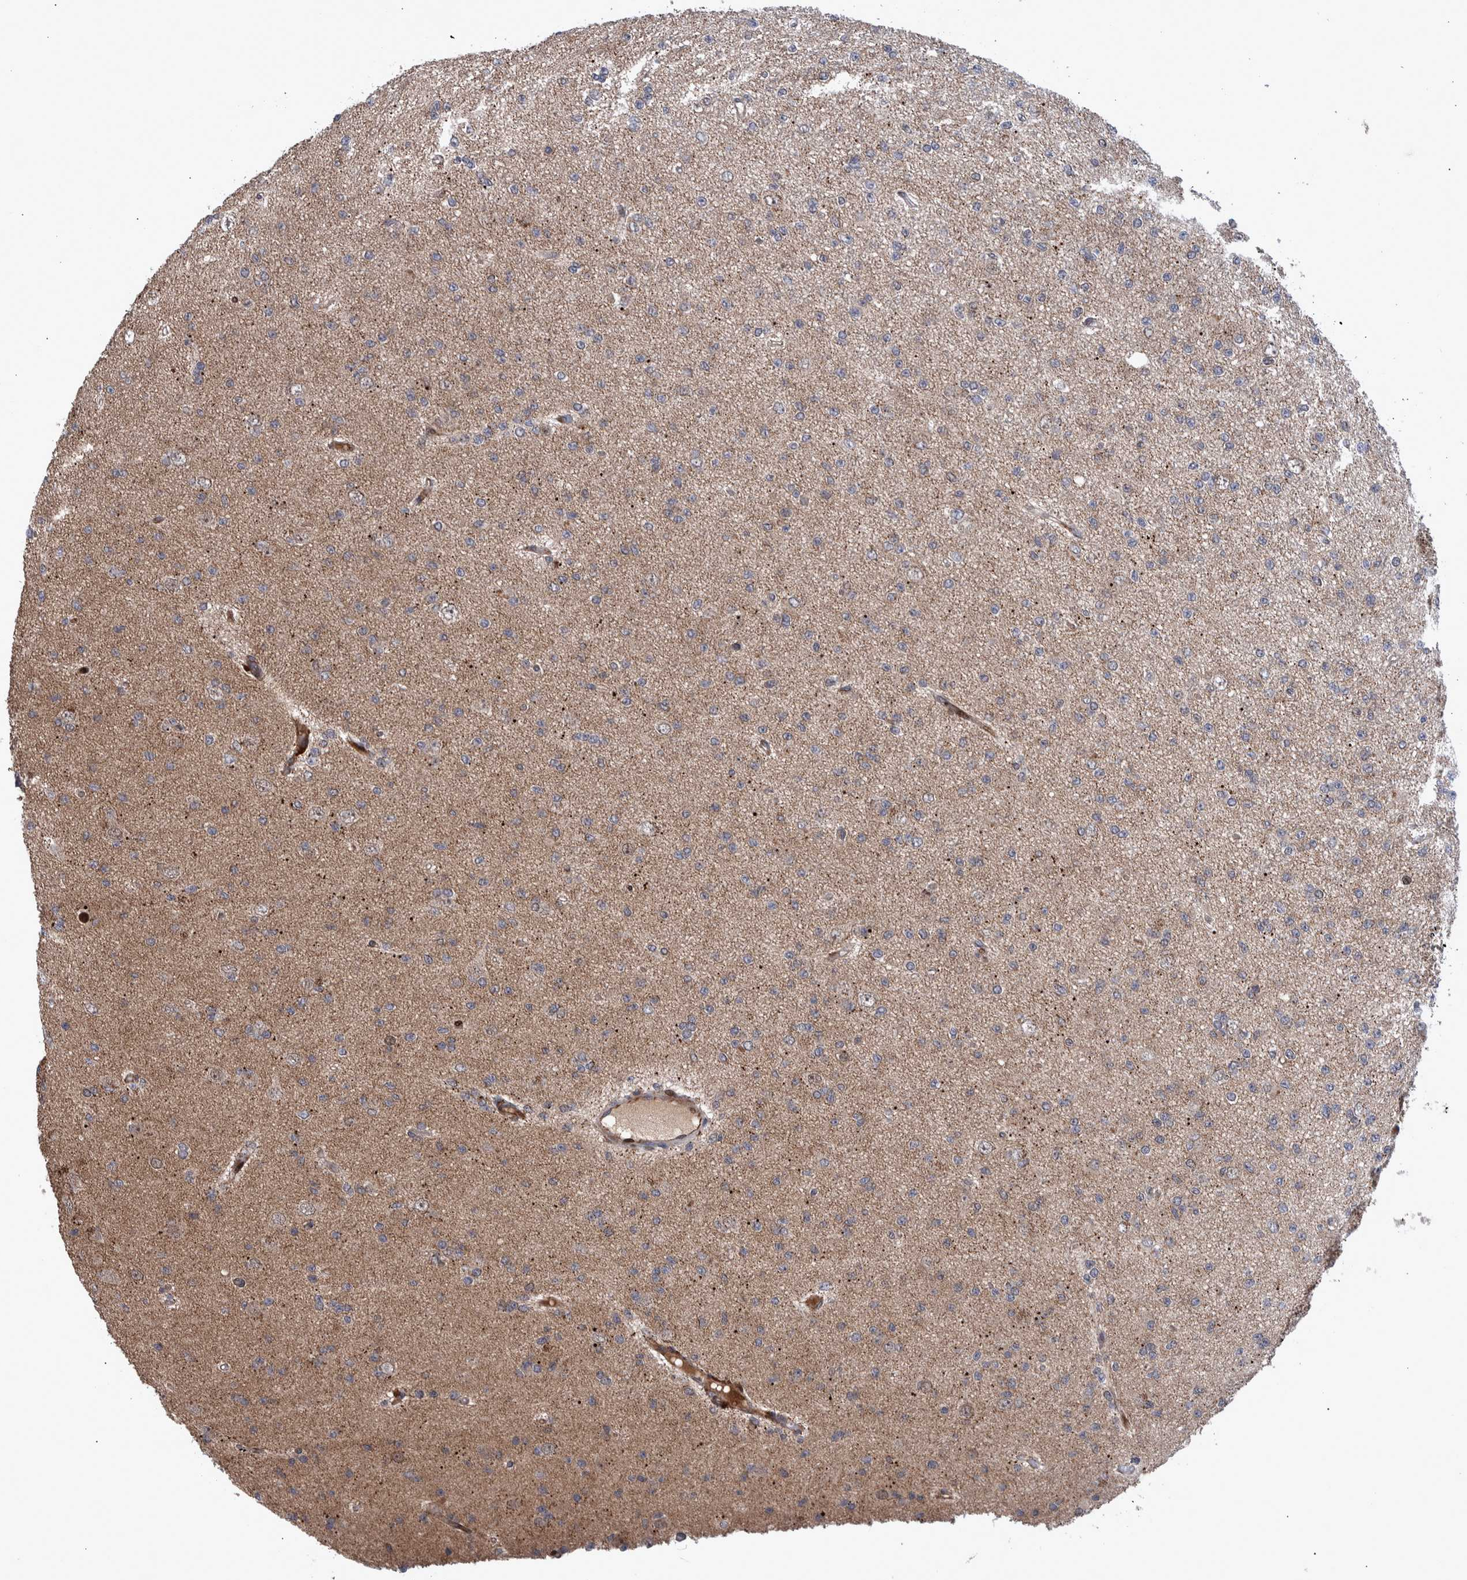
{"staining": {"intensity": "weak", "quantity": "25%-75%", "location": "cytoplasmic/membranous"}, "tissue": "glioma", "cell_type": "Tumor cells", "image_type": "cancer", "snomed": [{"axis": "morphology", "description": "Glioma, malignant, Low grade"}, {"axis": "topography", "description": "Brain"}], "caption": "The photomicrograph demonstrates immunohistochemical staining of malignant low-grade glioma. There is weak cytoplasmic/membranous positivity is identified in about 25%-75% of tumor cells.", "gene": "SHISA6", "patient": {"sex": "female", "age": 22}}